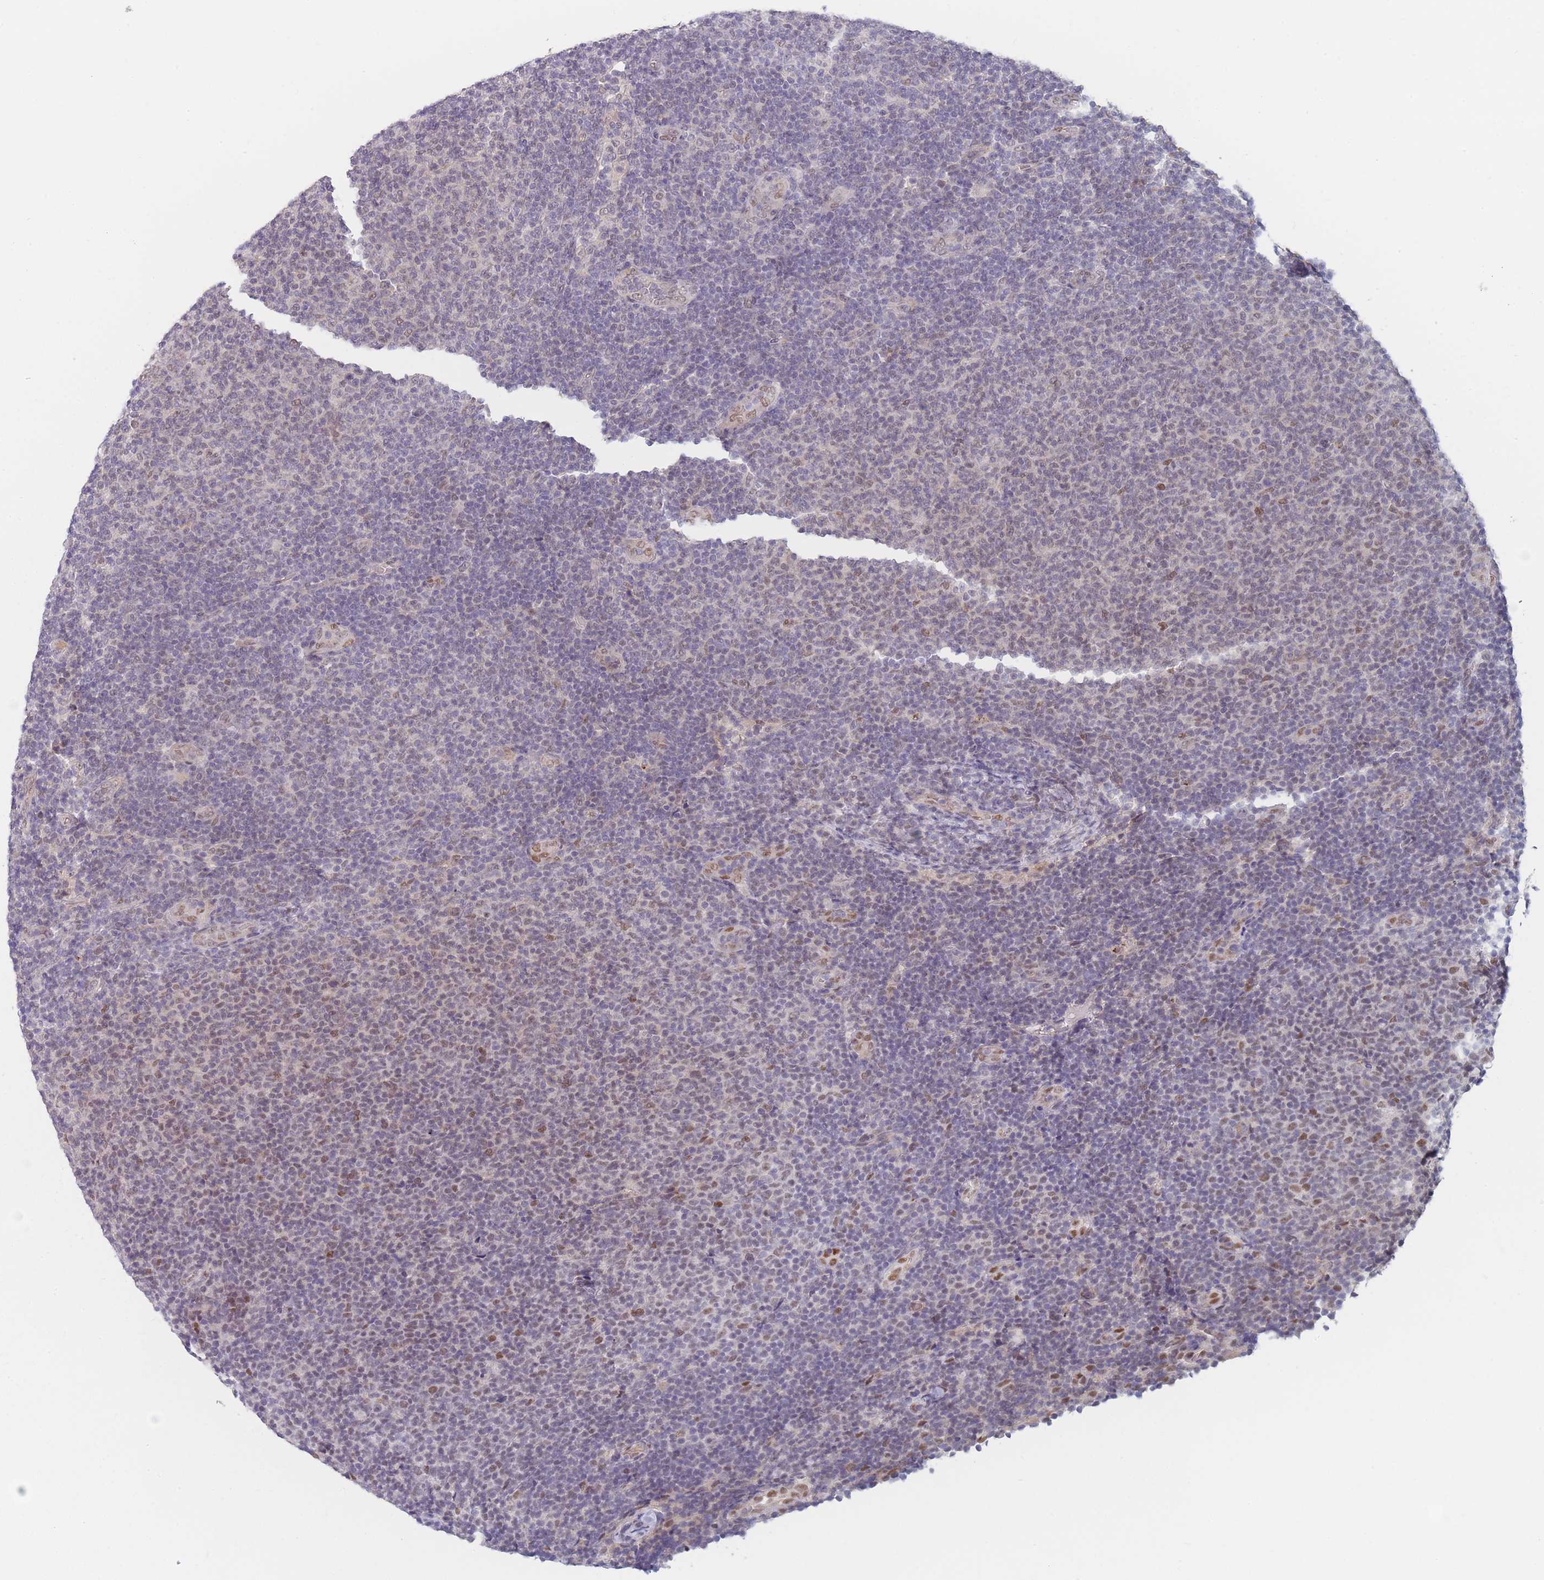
{"staining": {"intensity": "negative", "quantity": "none", "location": "none"}, "tissue": "lymphoma", "cell_type": "Tumor cells", "image_type": "cancer", "snomed": [{"axis": "morphology", "description": "Malignant lymphoma, non-Hodgkin's type, Low grade"}, {"axis": "topography", "description": "Lymph node"}], "caption": "Photomicrograph shows no significant protein expression in tumor cells of lymphoma.", "gene": "ANKRD10", "patient": {"sex": "male", "age": 66}}